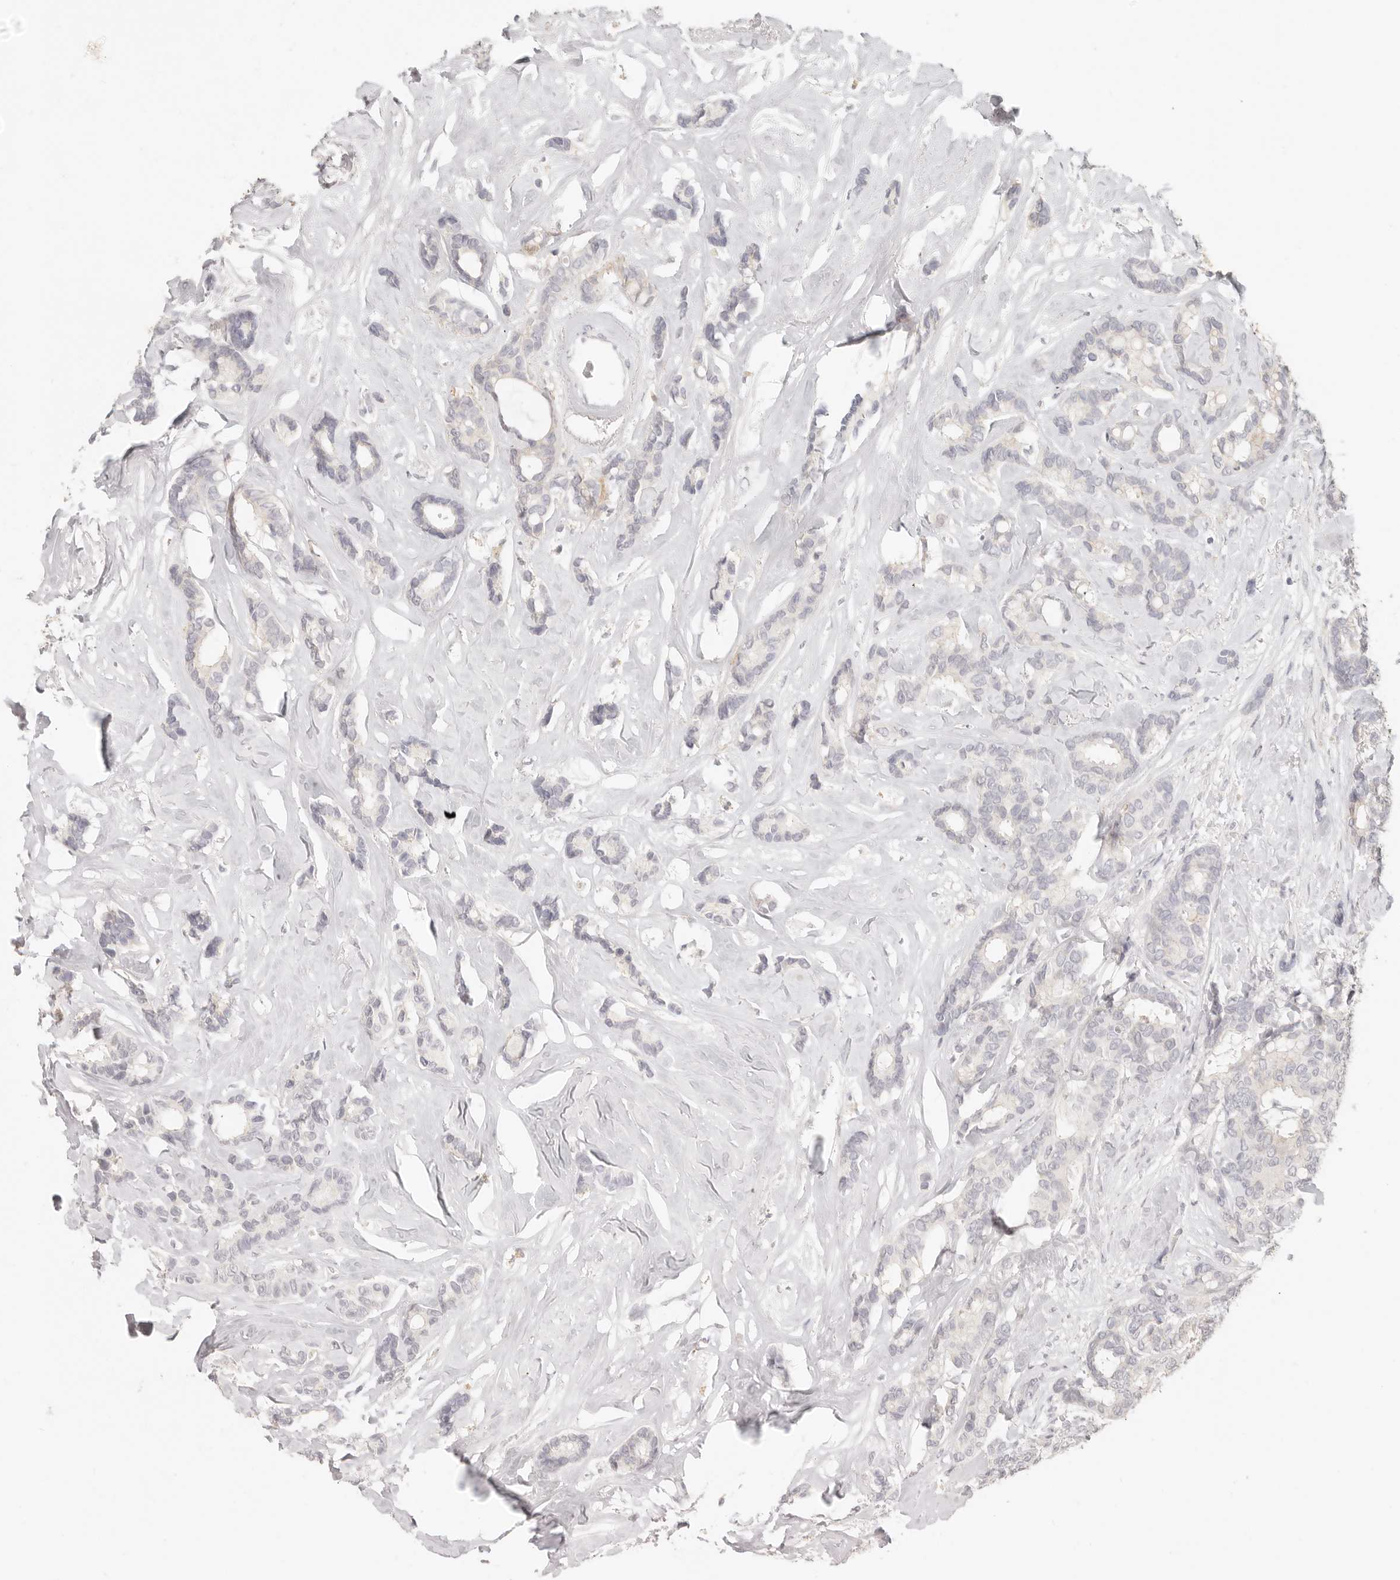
{"staining": {"intensity": "negative", "quantity": "none", "location": "none"}, "tissue": "breast cancer", "cell_type": "Tumor cells", "image_type": "cancer", "snomed": [{"axis": "morphology", "description": "Duct carcinoma"}, {"axis": "topography", "description": "Breast"}], "caption": "Image shows no significant protein expression in tumor cells of breast infiltrating ductal carcinoma.", "gene": "EPCAM", "patient": {"sex": "female", "age": 87}}